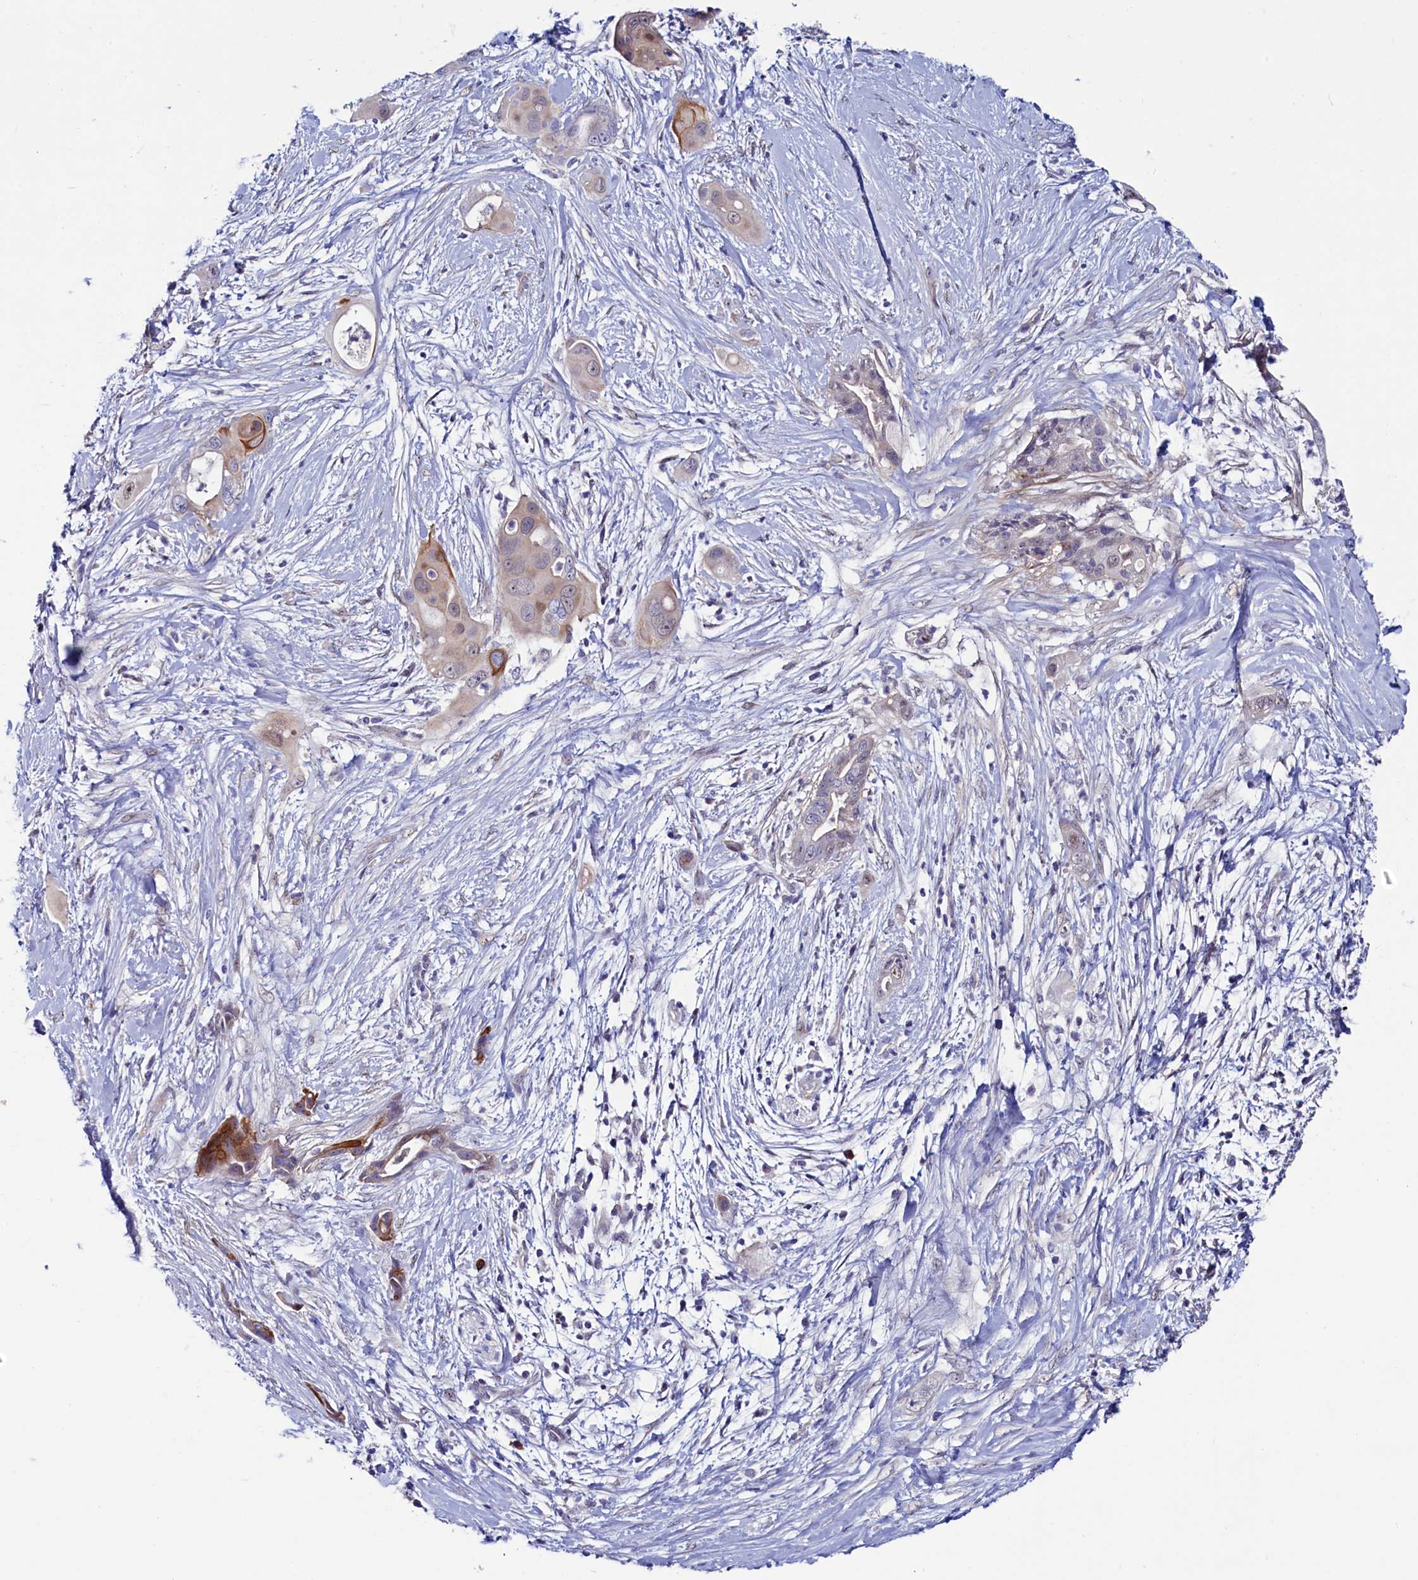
{"staining": {"intensity": "moderate", "quantity": "<25%", "location": "cytoplasmic/membranous"}, "tissue": "pancreatic cancer", "cell_type": "Tumor cells", "image_type": "cancer", "snomed": [{"axis": "morphology", "description": "Adenocarcinoma, NOS"}, {"axis": "topography", "description": "Pancreas"}], "caption": "Pancreatic cancer was stained to show a protein in brown. There is low levels of moderate cytoplasmic/membranous positivity in about <25% of tumor cells.", "gene": "ASTE1", "patient": {"sex": "male", "age": 59}}